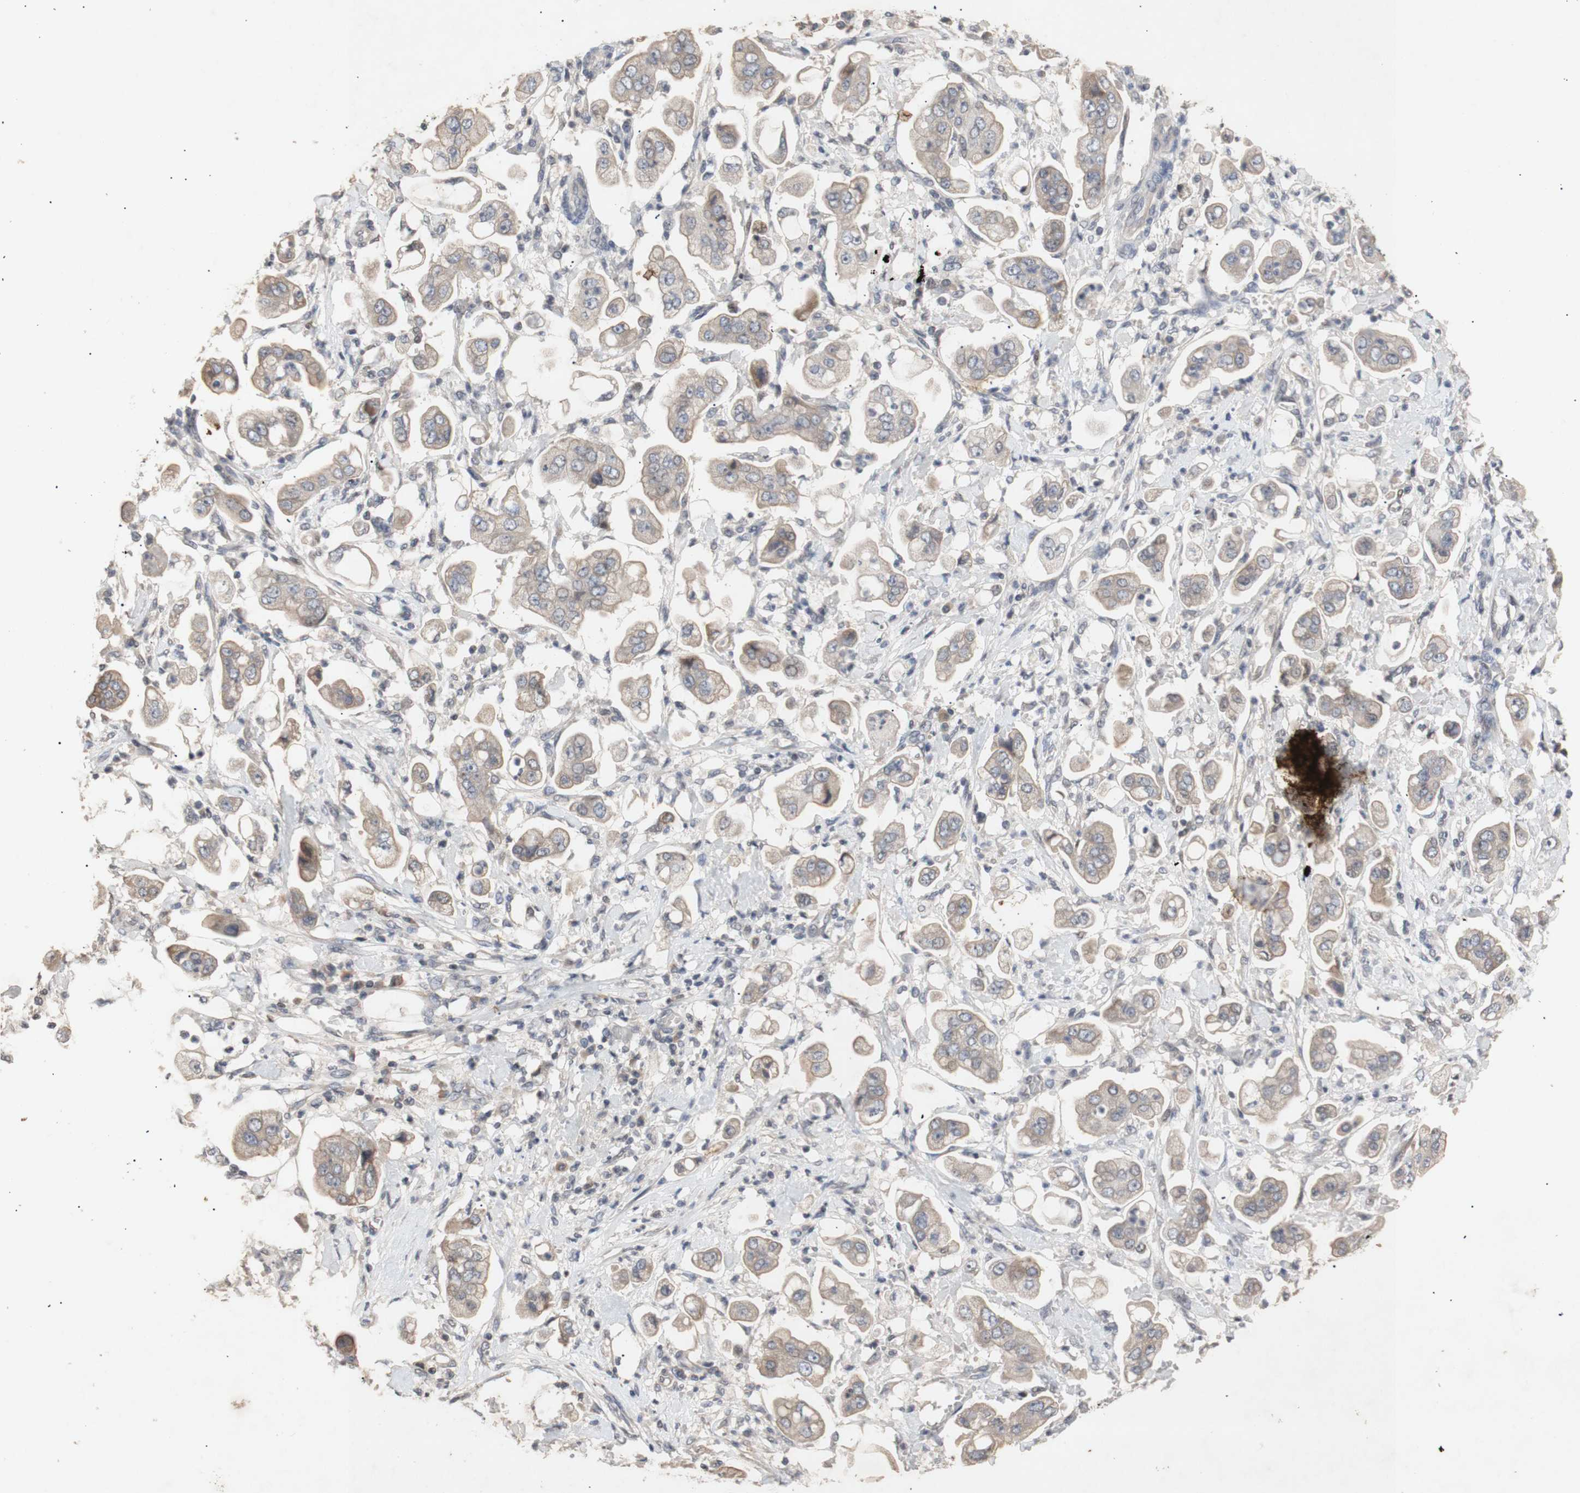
{"staining": {"intensity": "weak", "quantity": ">75%", "location": "cytoplasmic/membranous"}, "tissue": "stomach cancer", "cell_type": "Tumor cells", "image_type": "cancer", "snomed": [{"axis": "morphology", "description": "Adenocarcinoma, NOS"}, {"axis": "topography", "description": "Stomach"}], "caption": "An image of human stomach cancer (adenocarcinoma) stained for a protein demonstrates weak cytoplasmic/membranous brown staining in tumor cells.", "gene": "FOSB", "patient": {"sex": "male", "age": 62}}